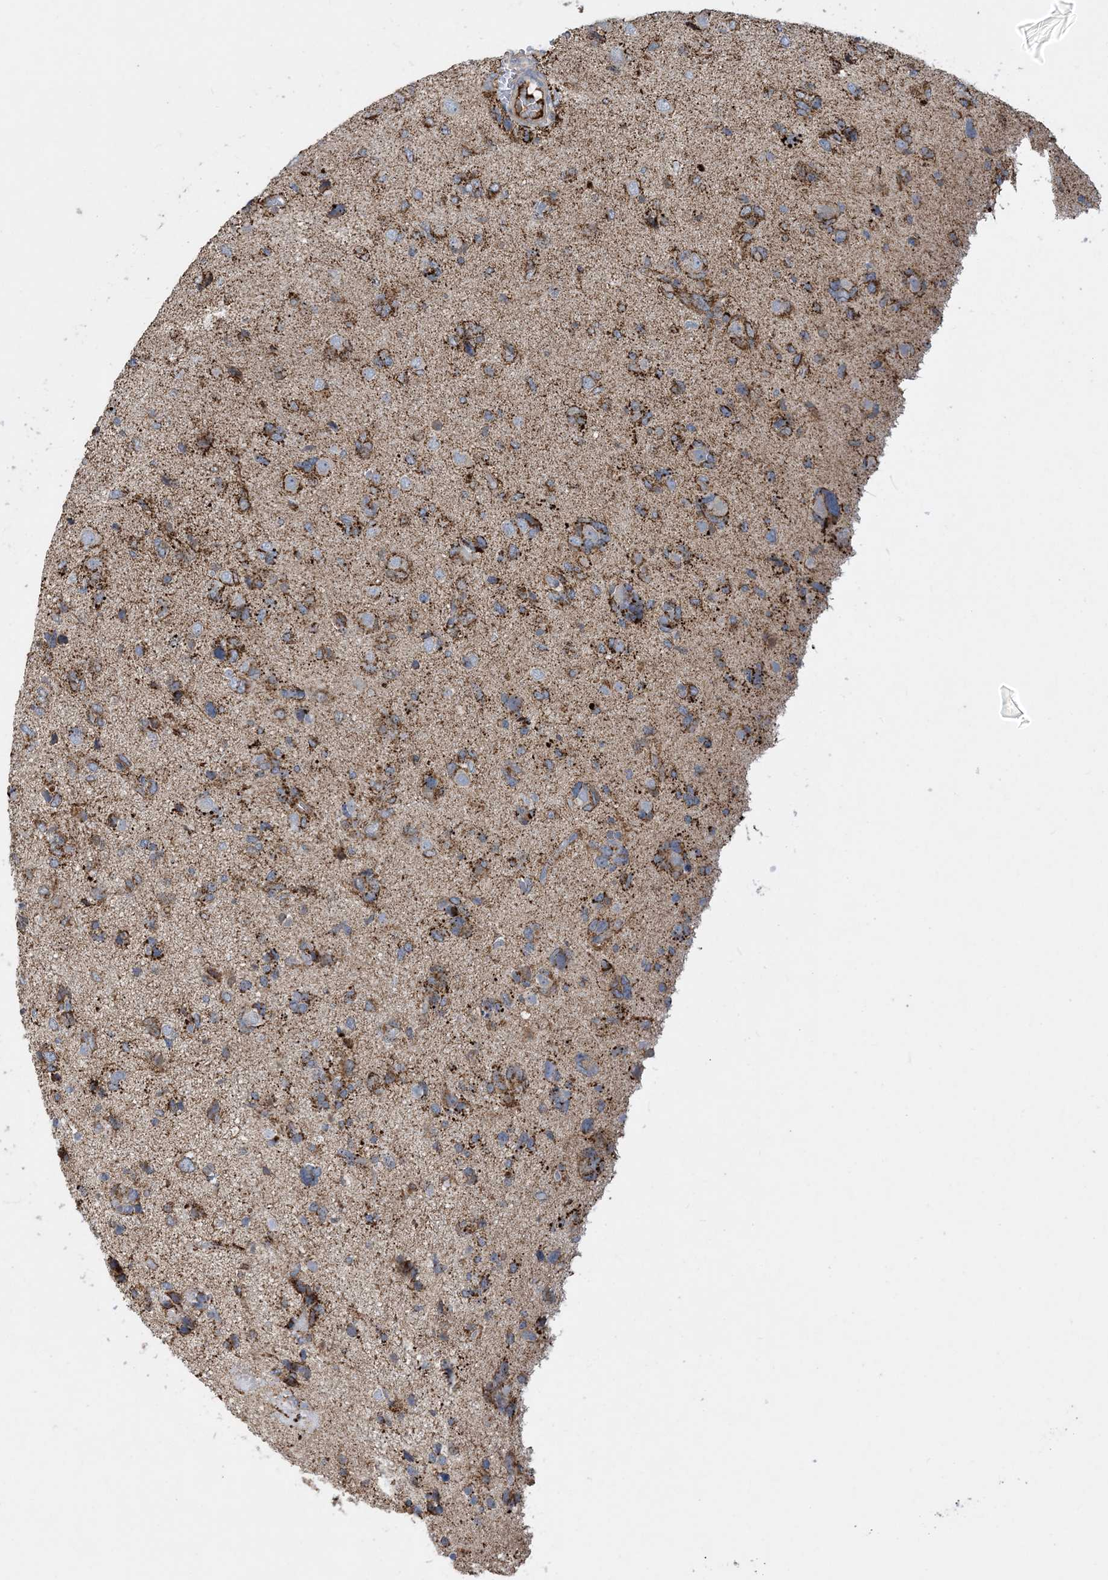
{"staining": {"intensity": "moderate", "quantity": ">75%", "location": "cytoplasmic/membranous"}, "tissue": "glioma", "cell_type": "Tumor cells", "image_type": "cancer", "snomed": [{"axis": "morphology", "description": "Glioma, malignant, High grade"}, {"axis": "topography", "description": "Brain"}], "caption": "This histopathology image displays immunohistochemistry (IHC) staining of human glioma, with medium moderate cytoplasmic/membranous staining in approximately >75% of tumor cells.", "gene": "ECHDC1", "patient": {"sex": "female", "age": 59}}